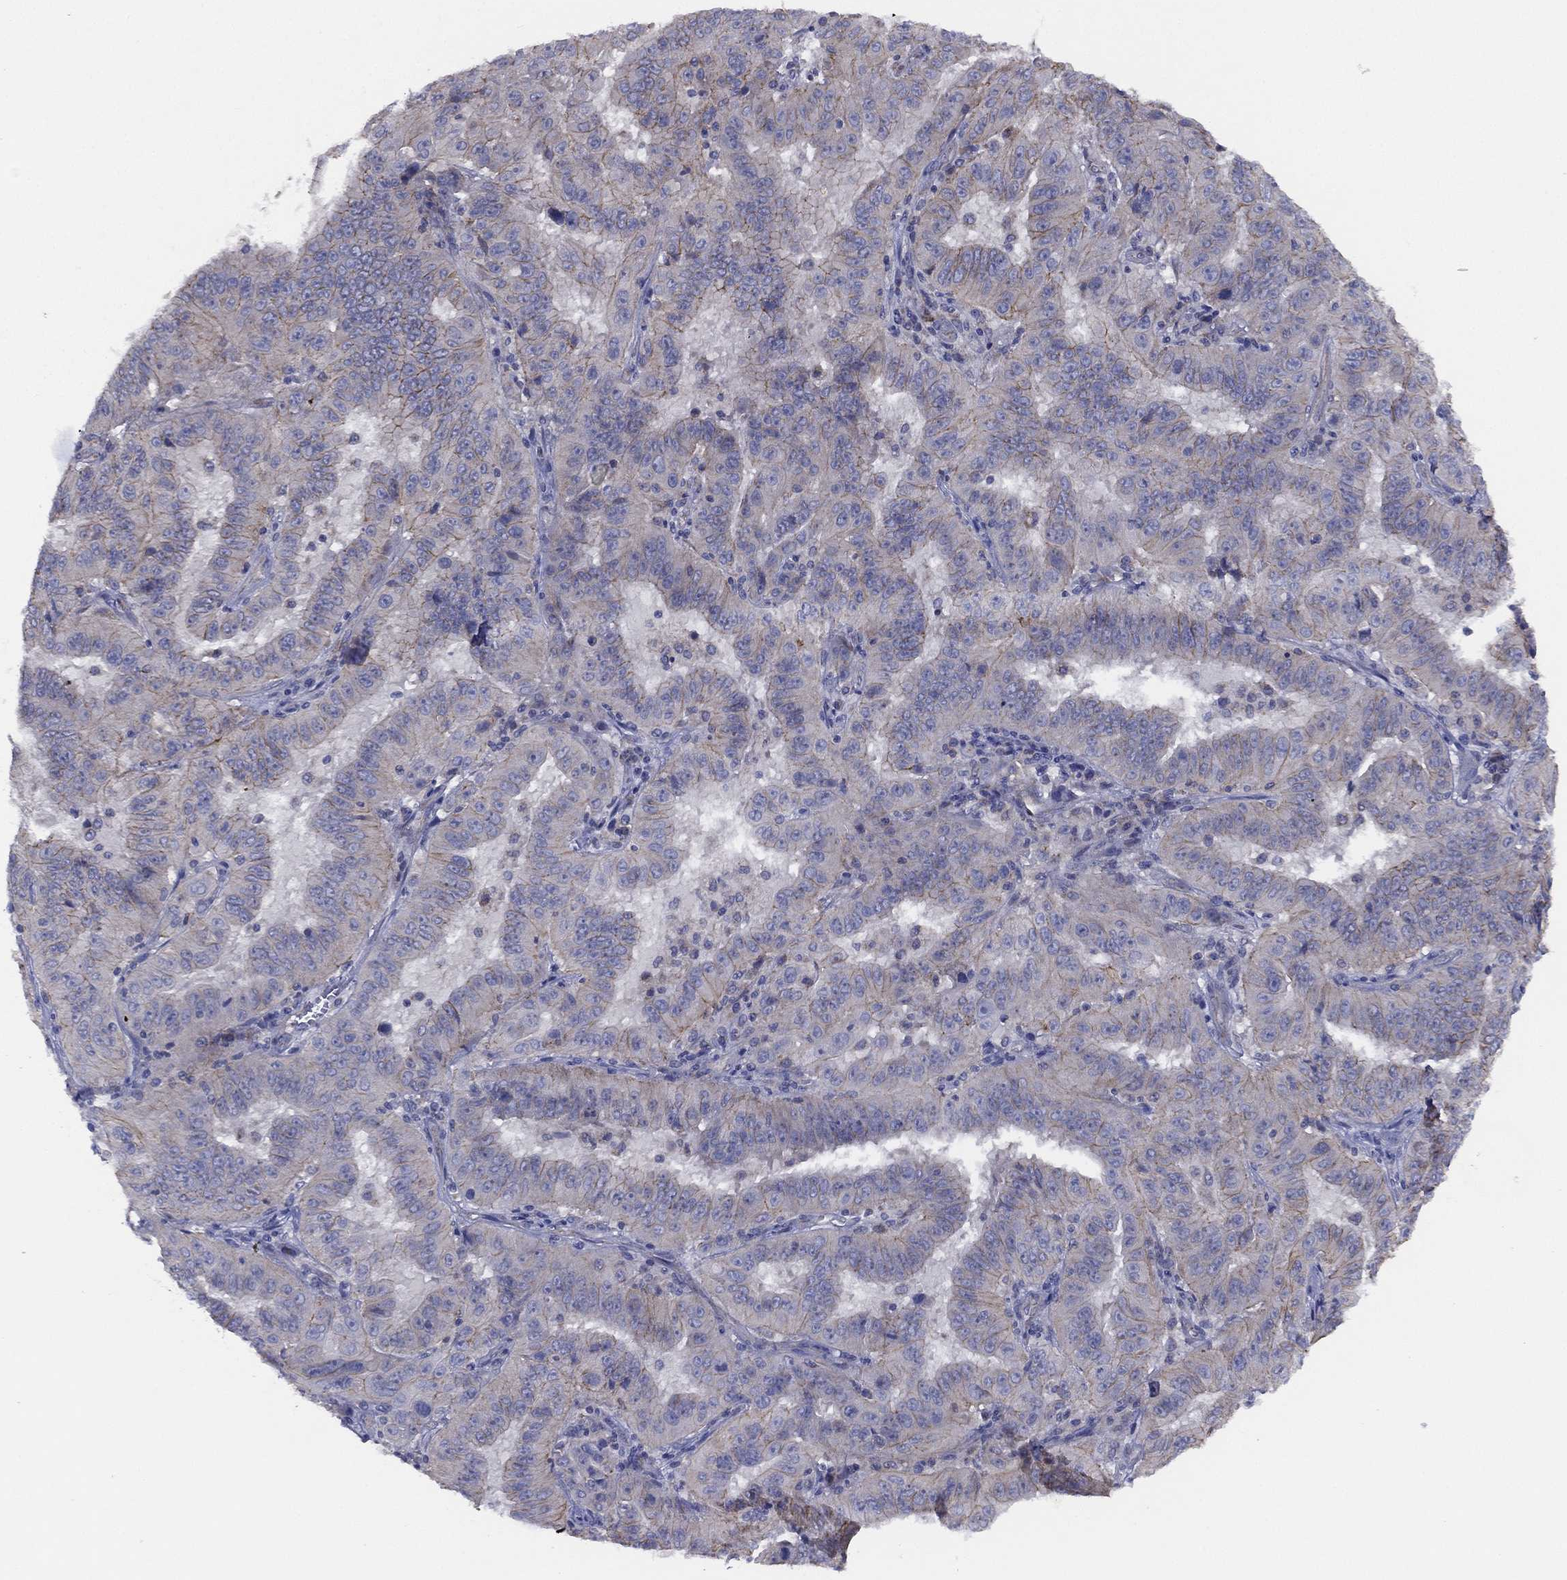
{"staining": {"intensity": "weak", "quantity": ">75%", "location": "cytoplasmic/membranous"}, "tissue": "pancreatic cancer", "cell_type": "Tumor cells", "image_type": "cancer", "snomed": [{"axis": "morphology", "description": "Adenocarcinoma, NOS"}, {"axis": "topography", "description": "Pancreas"}], "caption": "Pancreatic cancer was stained to show a protein in brown. There is low levels of weak cytoplasmic/membranous staining in about >75% of tumor cells.", "gene": "ZNF223", "patient": {"sex": "male", "age": 63}}